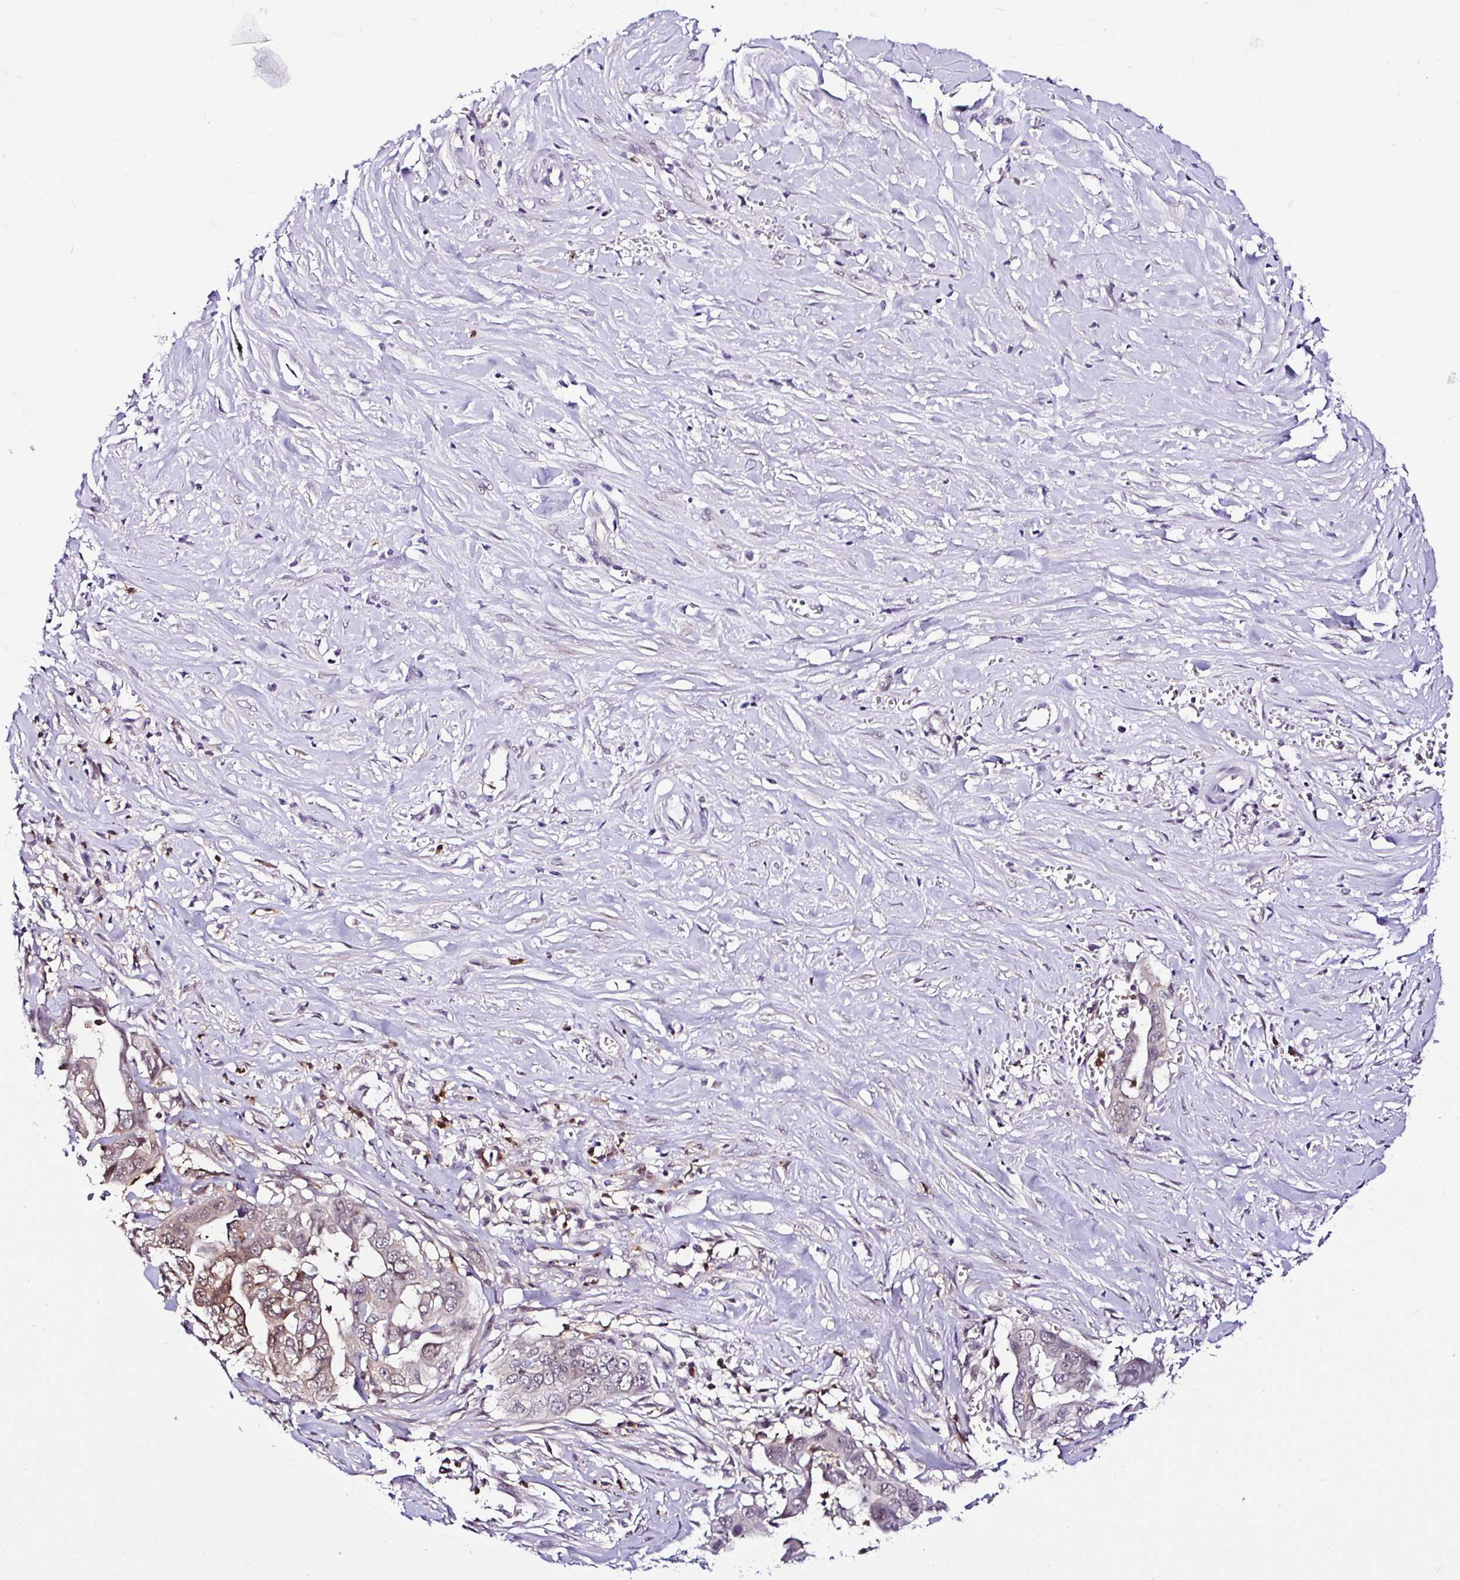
{"staining": {"intensity": "weak", "quantity": "<25%", "location": "cytoplasmic/membranous"}, "tissue": "liver cancer", "cell_type": "Tumor cells", "image_type": "cancer", "snomed": [{"axis": "morphology", "description": "Cholangiocarcinoma"}, {"axis": "topography", "description": "Liver"}], "caption": "A high-resolution image shows IHC staining of liver cholangiocarcinoma, which reveals no significant staining in tumor cells. (Brightfield microscopy of DAB immunohistochemistry at high magnification).", "gene": "PIN4", "patient": {"sex": "female", "age": 79}}